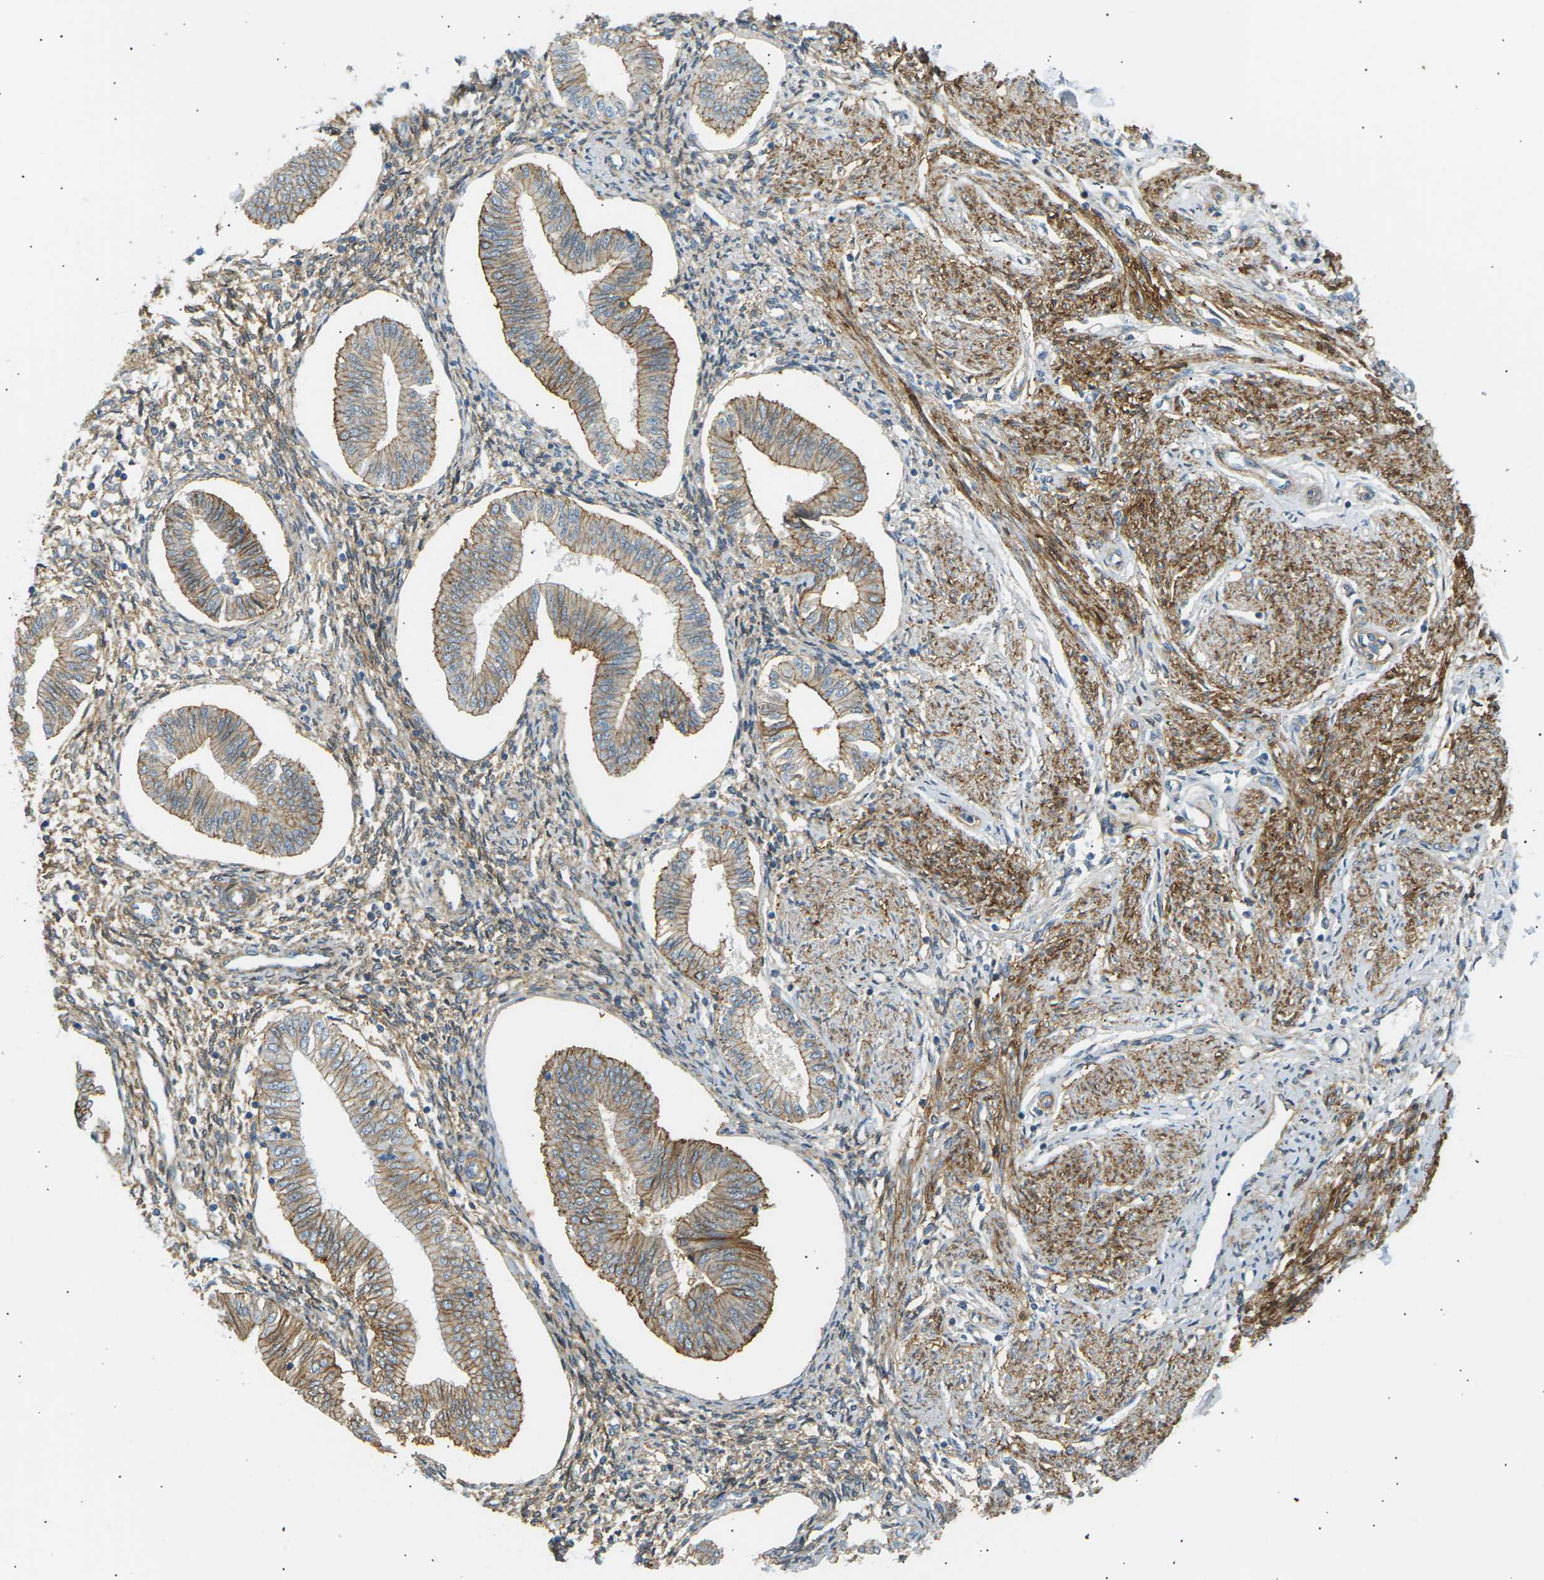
{"staining": {"intensity": "moderate", "quantity": "<25%", "location": "cytoplasmic/membranous"}, "tissue": "endometrium", "cell_type": "Cells in endometrial stroma", "image_type": "normal", "snomed": [{"axis": "morphology", "description": "Normal tissue, NOS"}, {"axis": "topography", "description": "Endometrium"}], "caption": "Normal endometrium exhibits moderate cytoplasmic/membranous positivity in approximately <25% of cells in endometrial stroma.", "gene": "ATP2B4", "patient": {"sex": "female", "age": 50}}